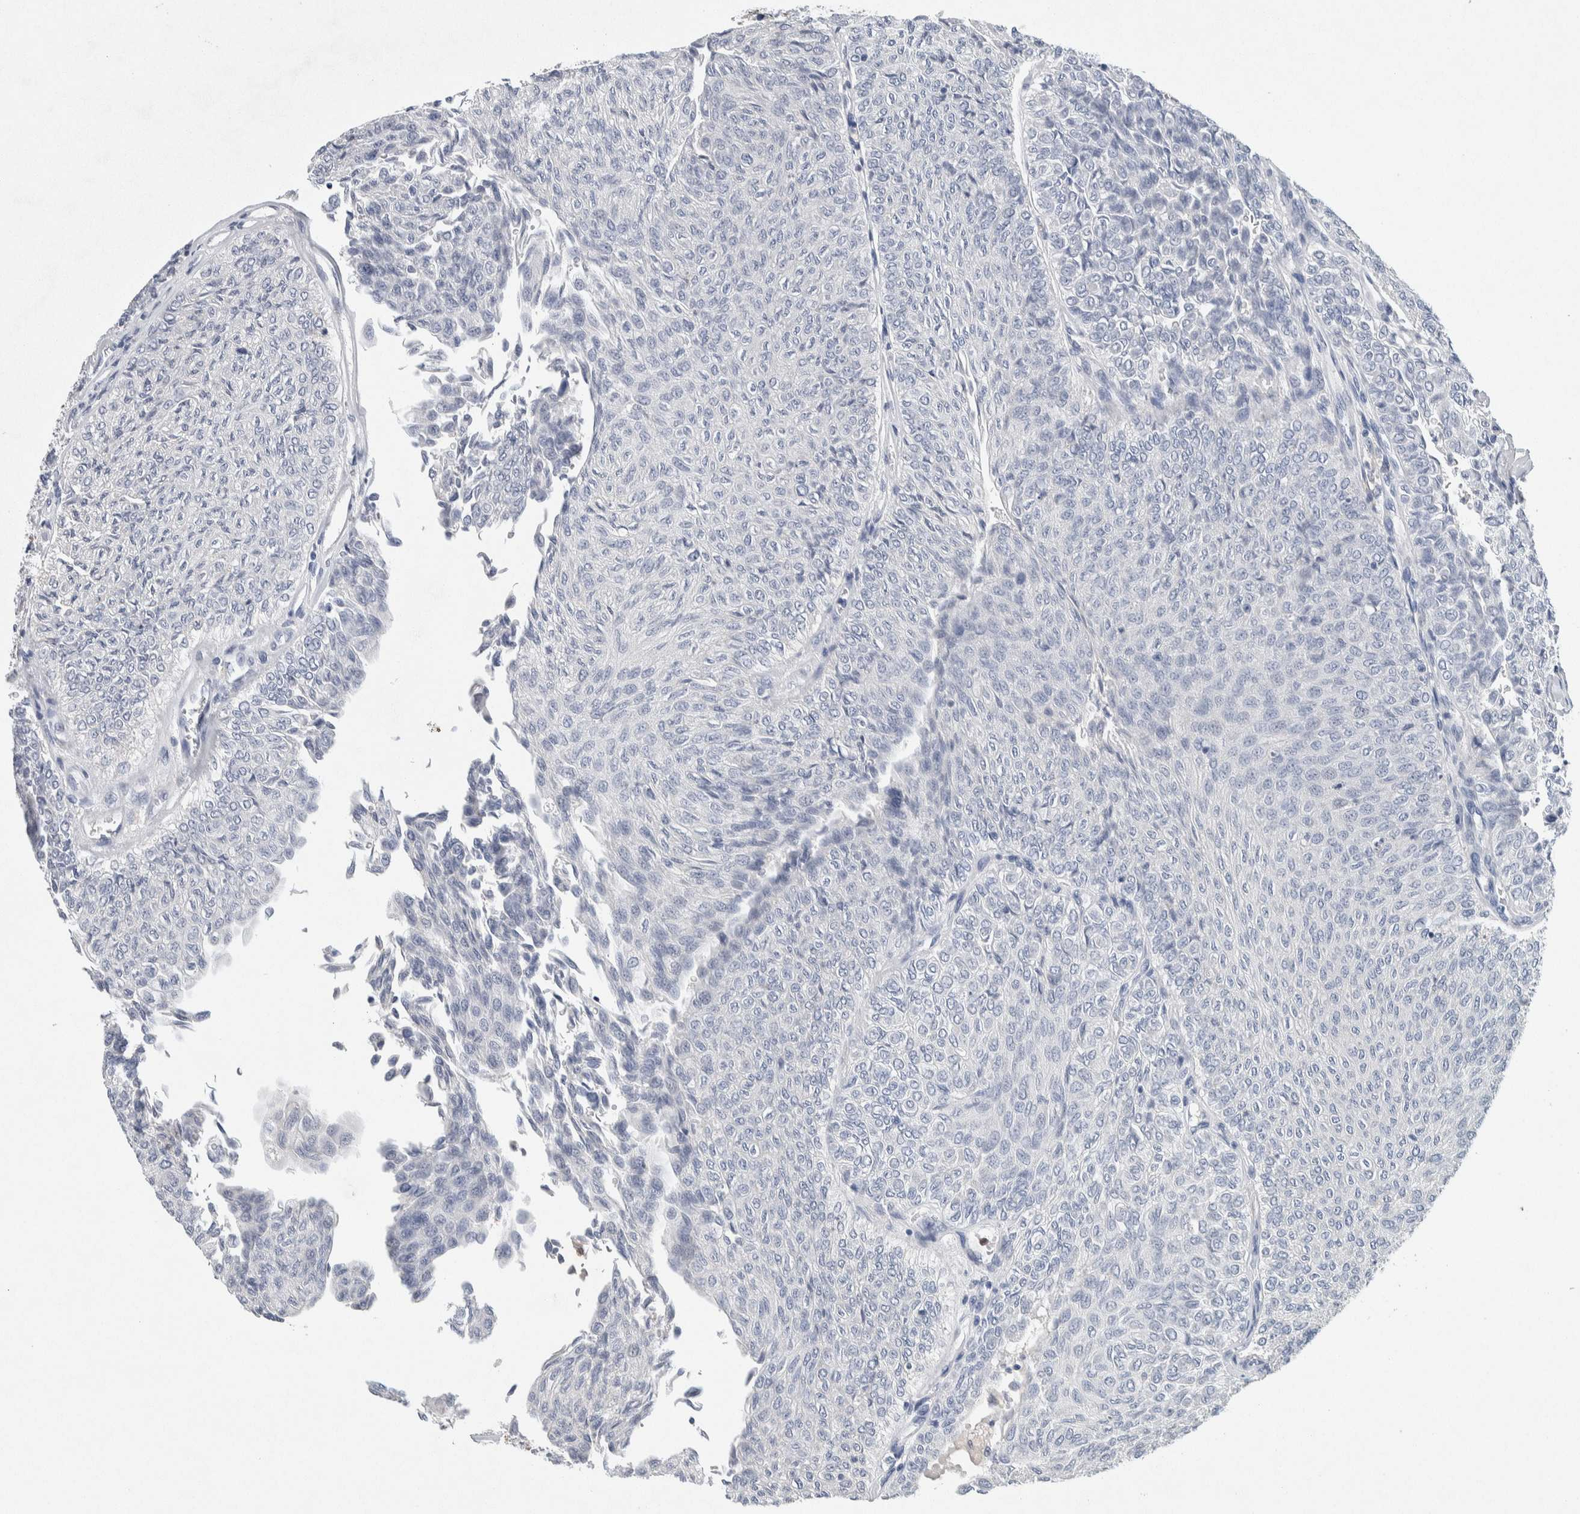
{"staining": {"intensity": "negative", "quantity": "none", "location": "none"}, "tissue": "urothelial cancer", "cell_type": "Tumor cells", "image_type": "cancer", "snomed": [{"axis": "morphology", "description": "Urothelial carcinoma, Low grade"}, {"axis": "topography", "description": "Urinary bladder"}], "caption": "High power microscopy micrograph of an immunohistochemistry (IHC) micrograph of low-grade urothelial carcinoma, revealing no significant expression in tumor cells.", "gene": "NCF2", "patient": {"sex": "male", "age": 78}}